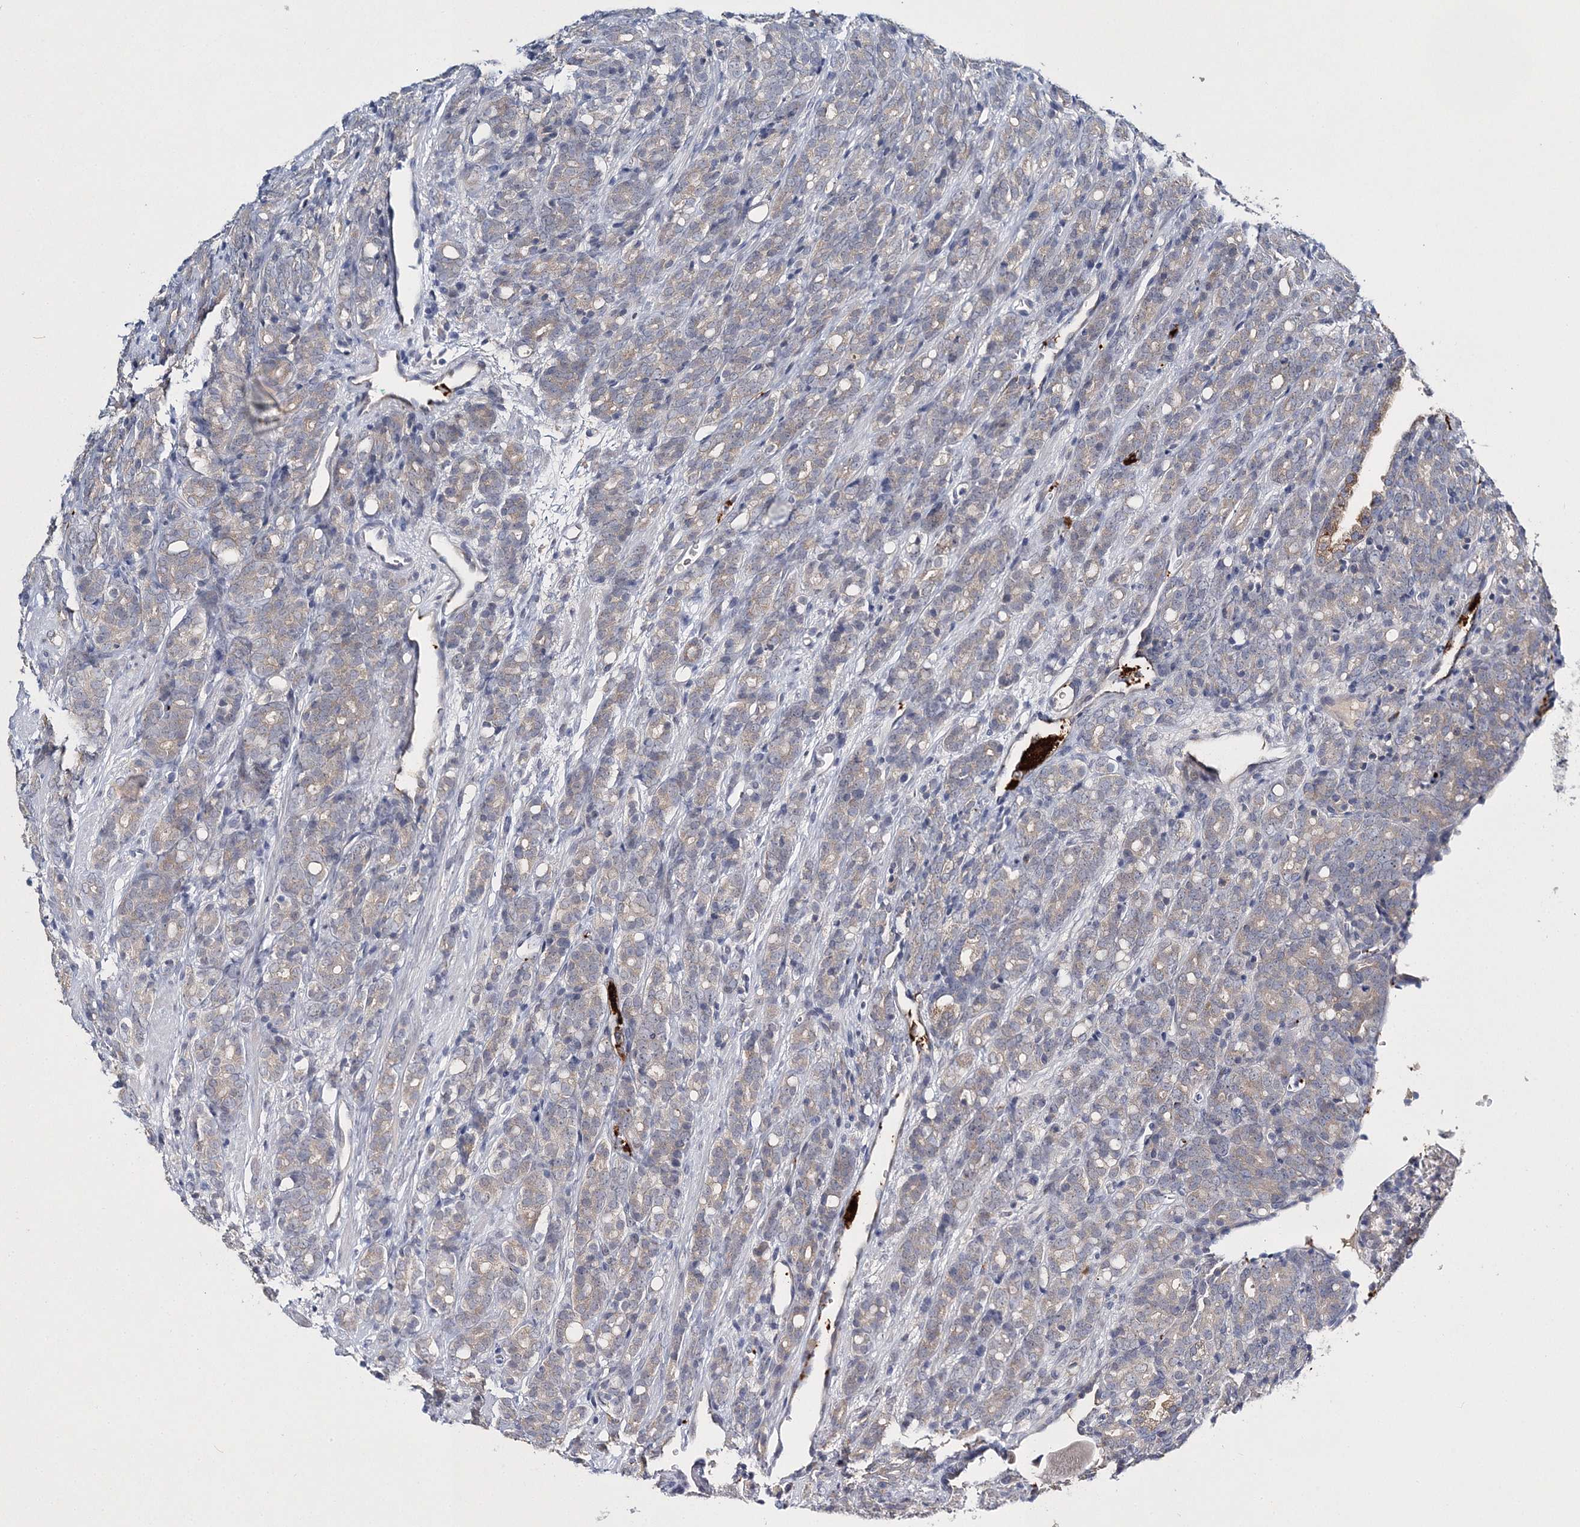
{"staining": {"intensity": "weak", "quantity": "25%-75%", "location": "cytoplasmic/membranous"}, "tissue": "prostate cancer", "cell_type": "Tumor cells", "image_type": "cancer", "snomed": [{"axis": "morphology", "description": "Adenocarcinoma, High grade"}, {"axis": "topography", "description": "Prostate"}], "caption": "A low amount of weak cytoplasmic/membranous positivity is appreciated in about 25%-75% of tumor cells in prostate cancer (adenocarcinoma (high-grade)) tissue. Immunohistochemistry (ihc) stains the protein in brown and the nuclei are stained blue.", "gene": "MYOZ2", "patient": {"sex": "male", "age": 62}}